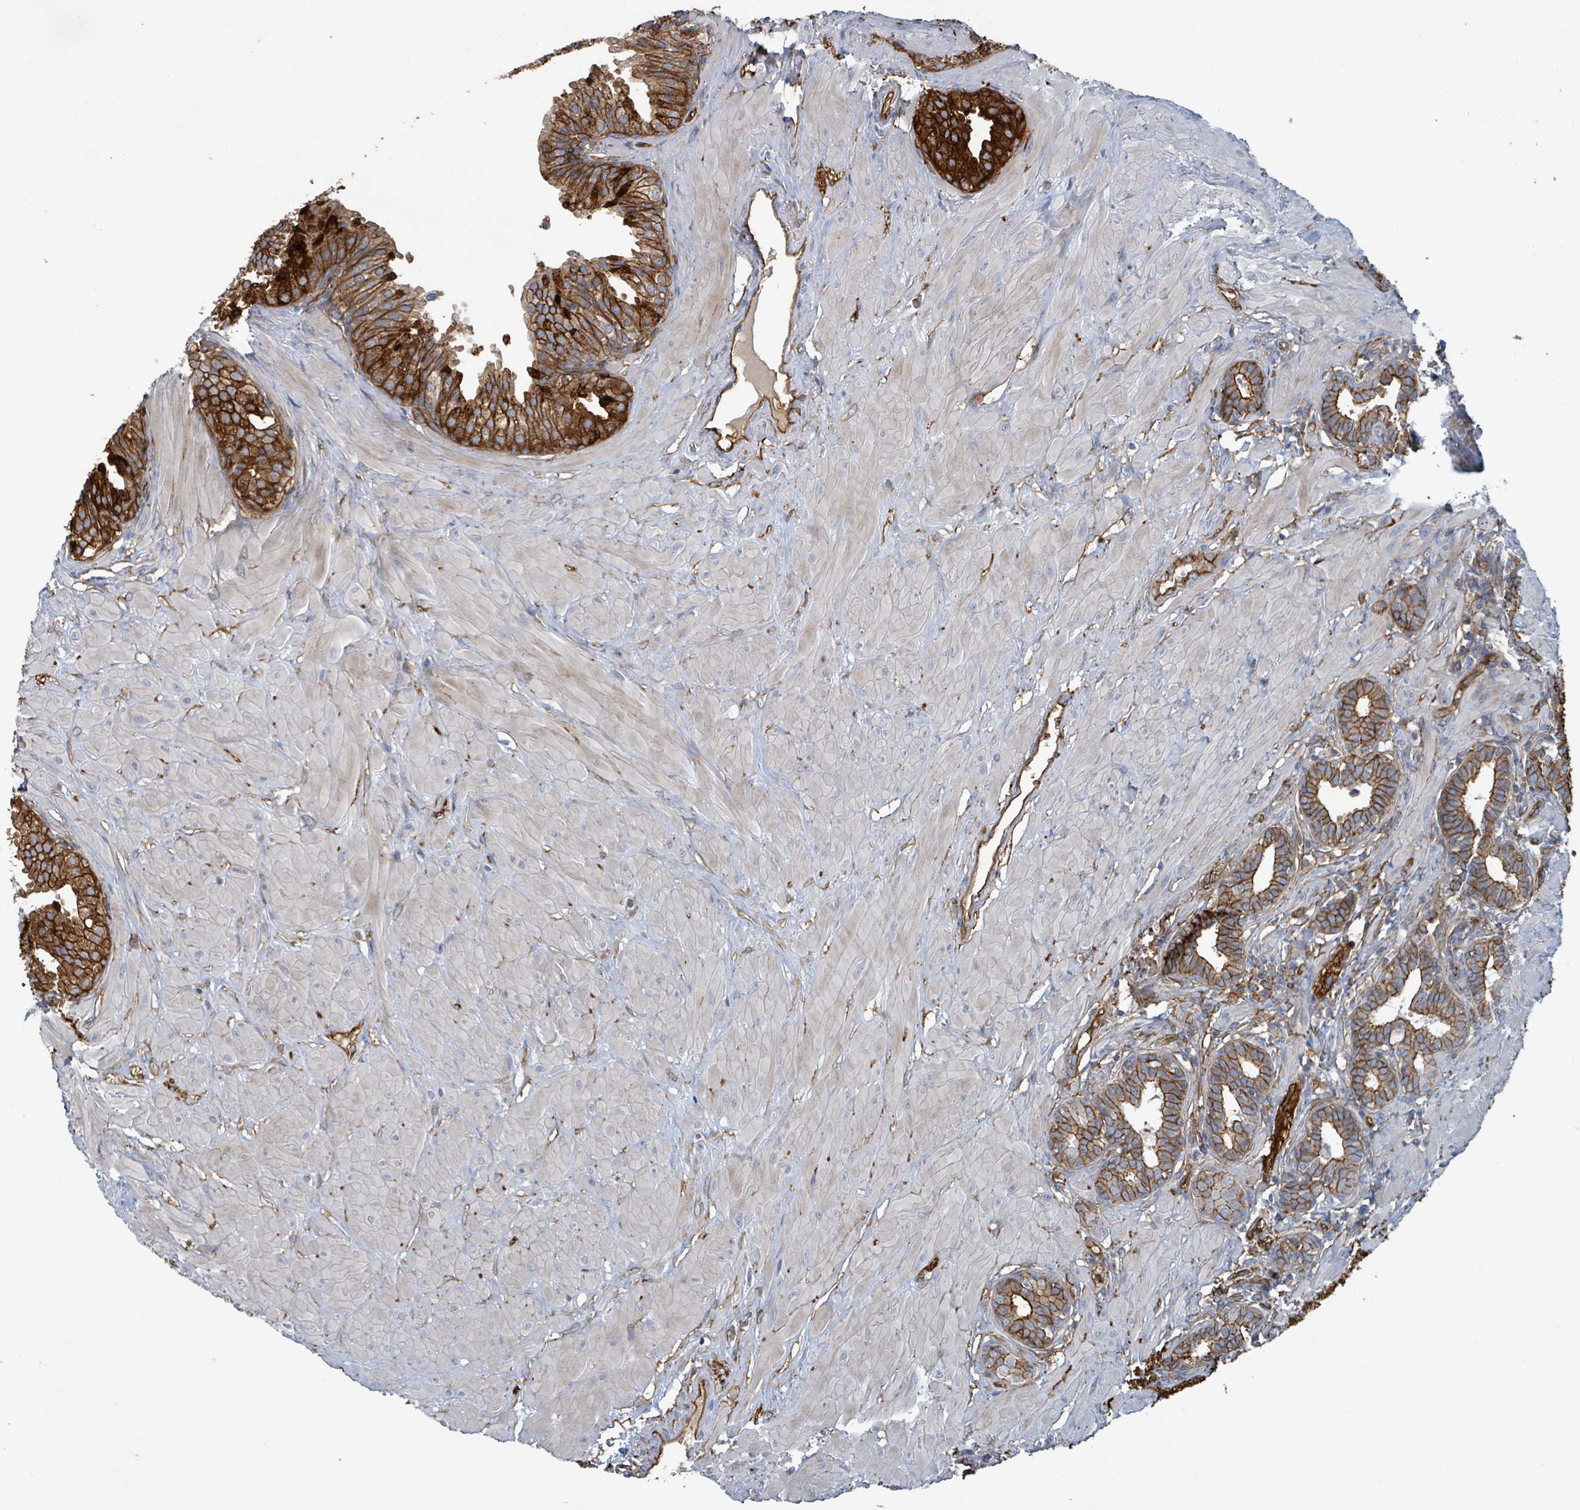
{"staining": {"intensity": "strong", "quantity": ">75%", "location": "cytoplasmic/membranous"}, "tissue": "prostate", "cell_type": "Glandular cells", "image_type": "normal", "snomed": [{"axis": "morphology", "description": "Normal tissue, NOS"}, {"axis": "topography", "description": "Prostate"}, {"axis": "topography", "description": "Peripheral nerve tissue"}], "caption": "A brown stain highlights strong cytoplasmic/membranous positivity of a protein in glandular cells of normal human prostate.", "gene": "LDOC1", "patient": {"sex": "male", "age": 55}}